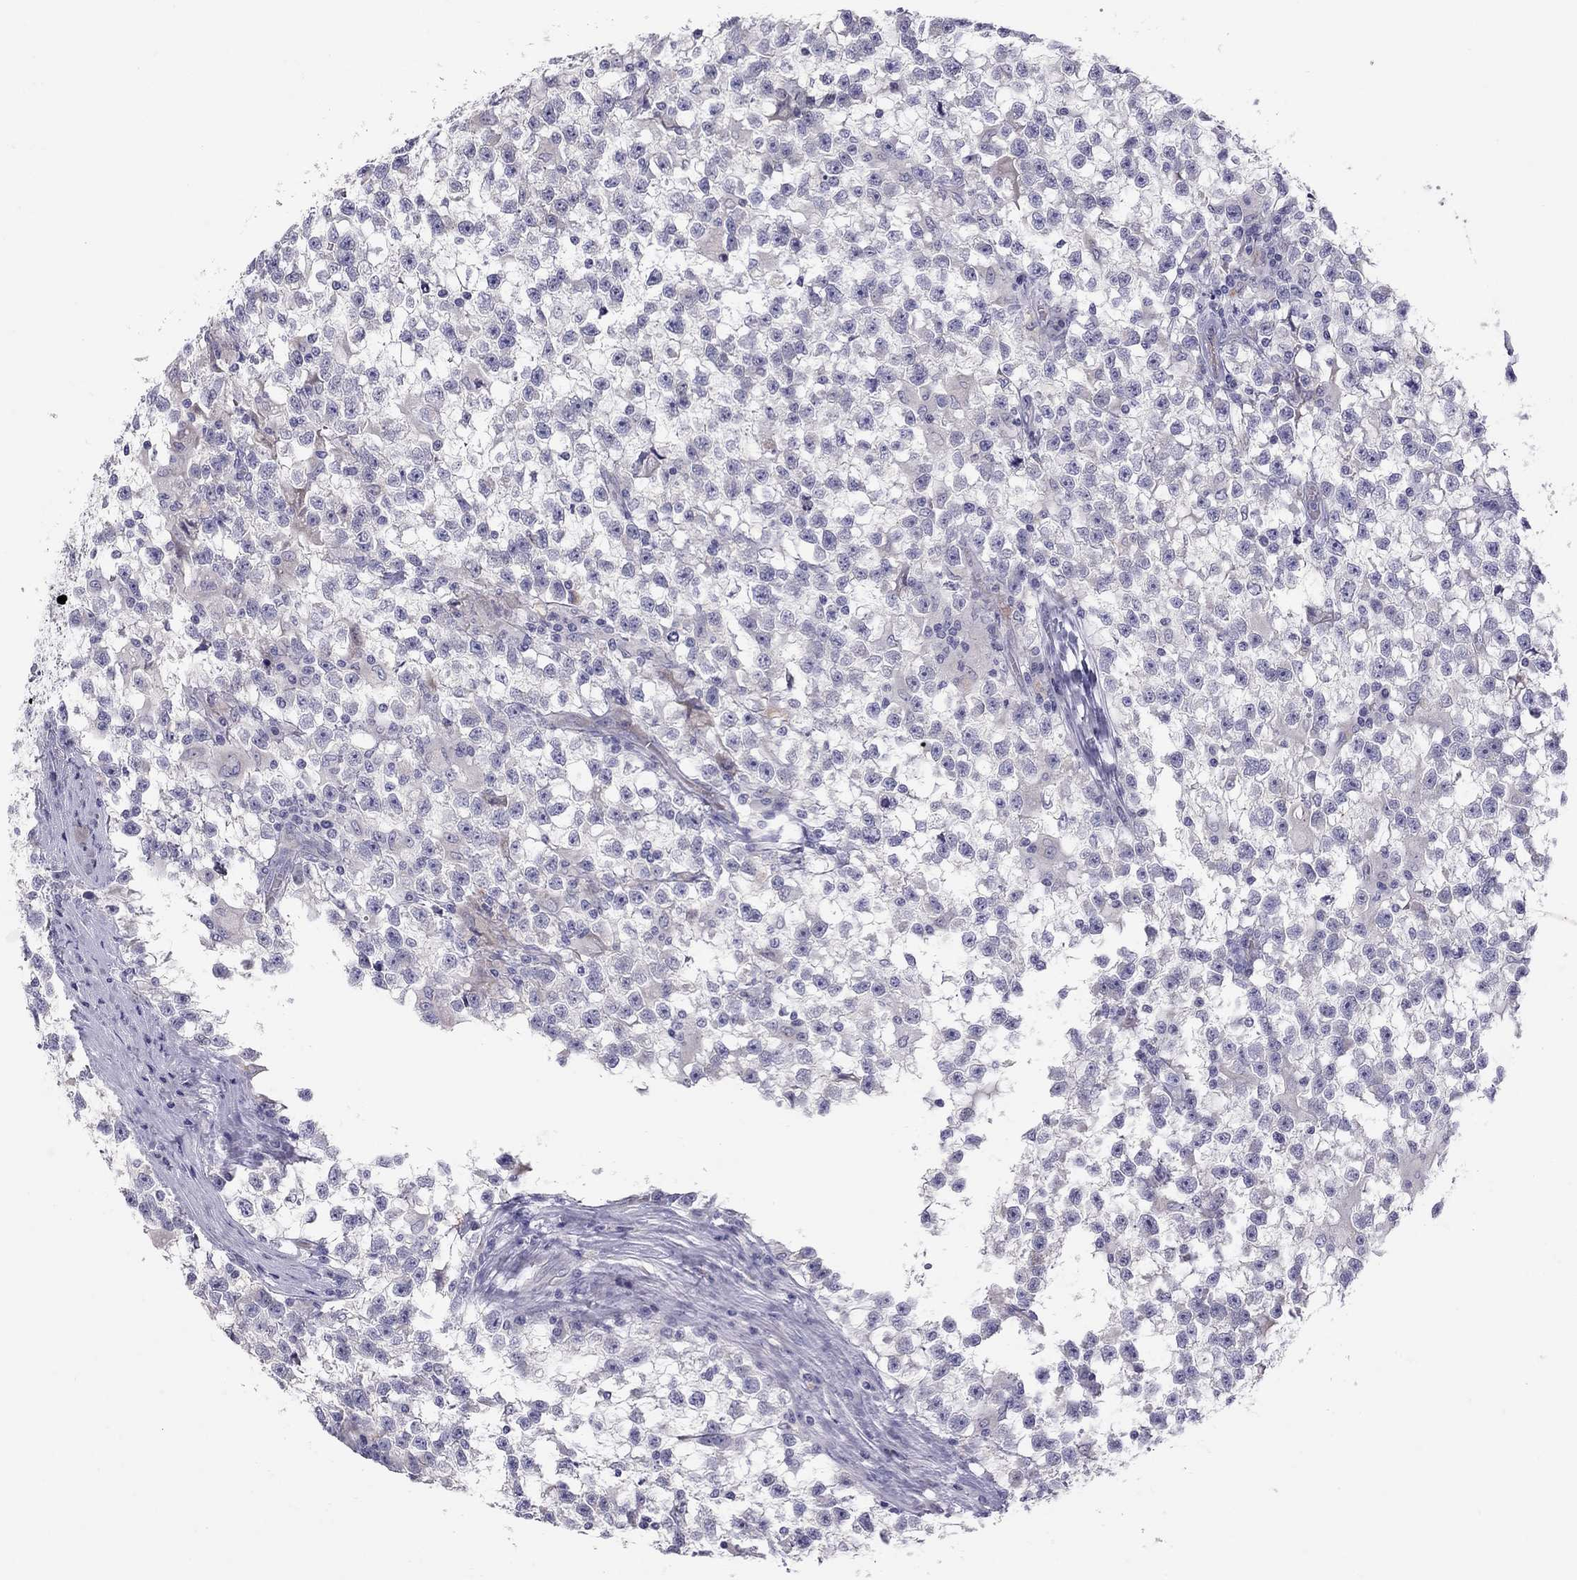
{"staining": {"intensity": "negative", "quantity": "none", "location": "none"}, "tissue": "testis cancer", "cell_type": "Tumor cells", "image_type": "cancer", "snomed": [{"axis": "morphology", "description": "Seminoma, NOS"}, {"axis": "topography", "description": "Testis"}], "caption": "Immunohistochemistry (IHC) photomicrograph of neoplastic tissue: testis cancer stained with DAB (3,3'-diaminobenzidine) exhibits no significant protein staining in tumor cells.", "gene": "MUC16", "patient": {"sex": "male", "age": 31}}